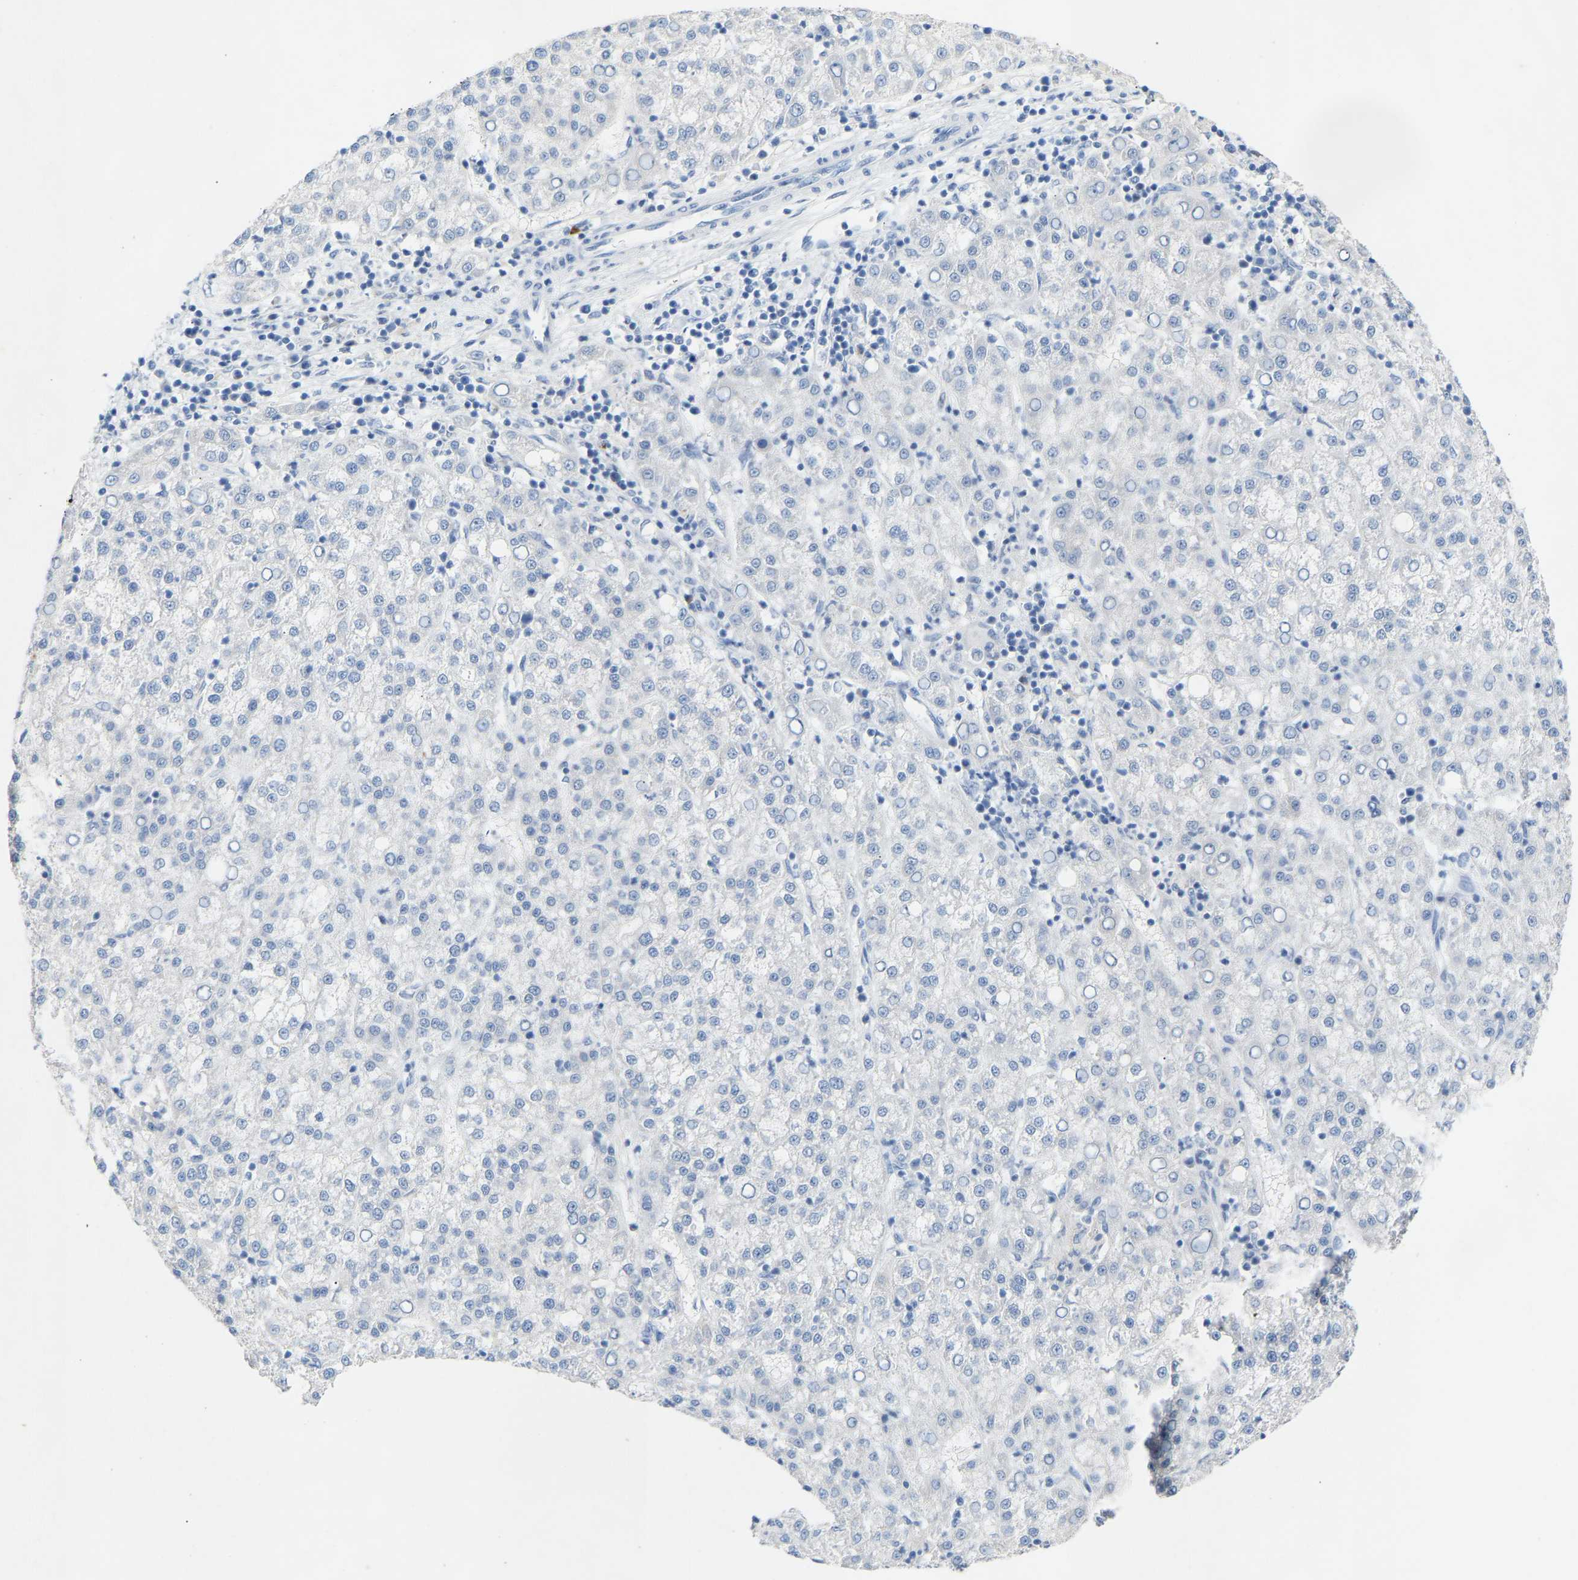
{"staining": {"intensity": "negative", "quantity": "none", "location": "none"}, "tissue": "liver cancer", "cell_type": "Tumor cells", "image_type": "cancer", "snomed": [{"axis": "morphology", "description": "Carcinoma, Hepatocellular, NOS"}, {"axis": "topography", "description": "Liver"}], "caption": "High magnification brightfield microscopy of liver hepatocellular carcinoma stained with DAB (3,3'-diaminobenzidine) (brown) and counterstained with hematoxylin (blue): tumor cells show no significant positivity. Nuclei are stained in blue.", "gene": "PEX1", "patient": {"sex": "female", "age": 58}}